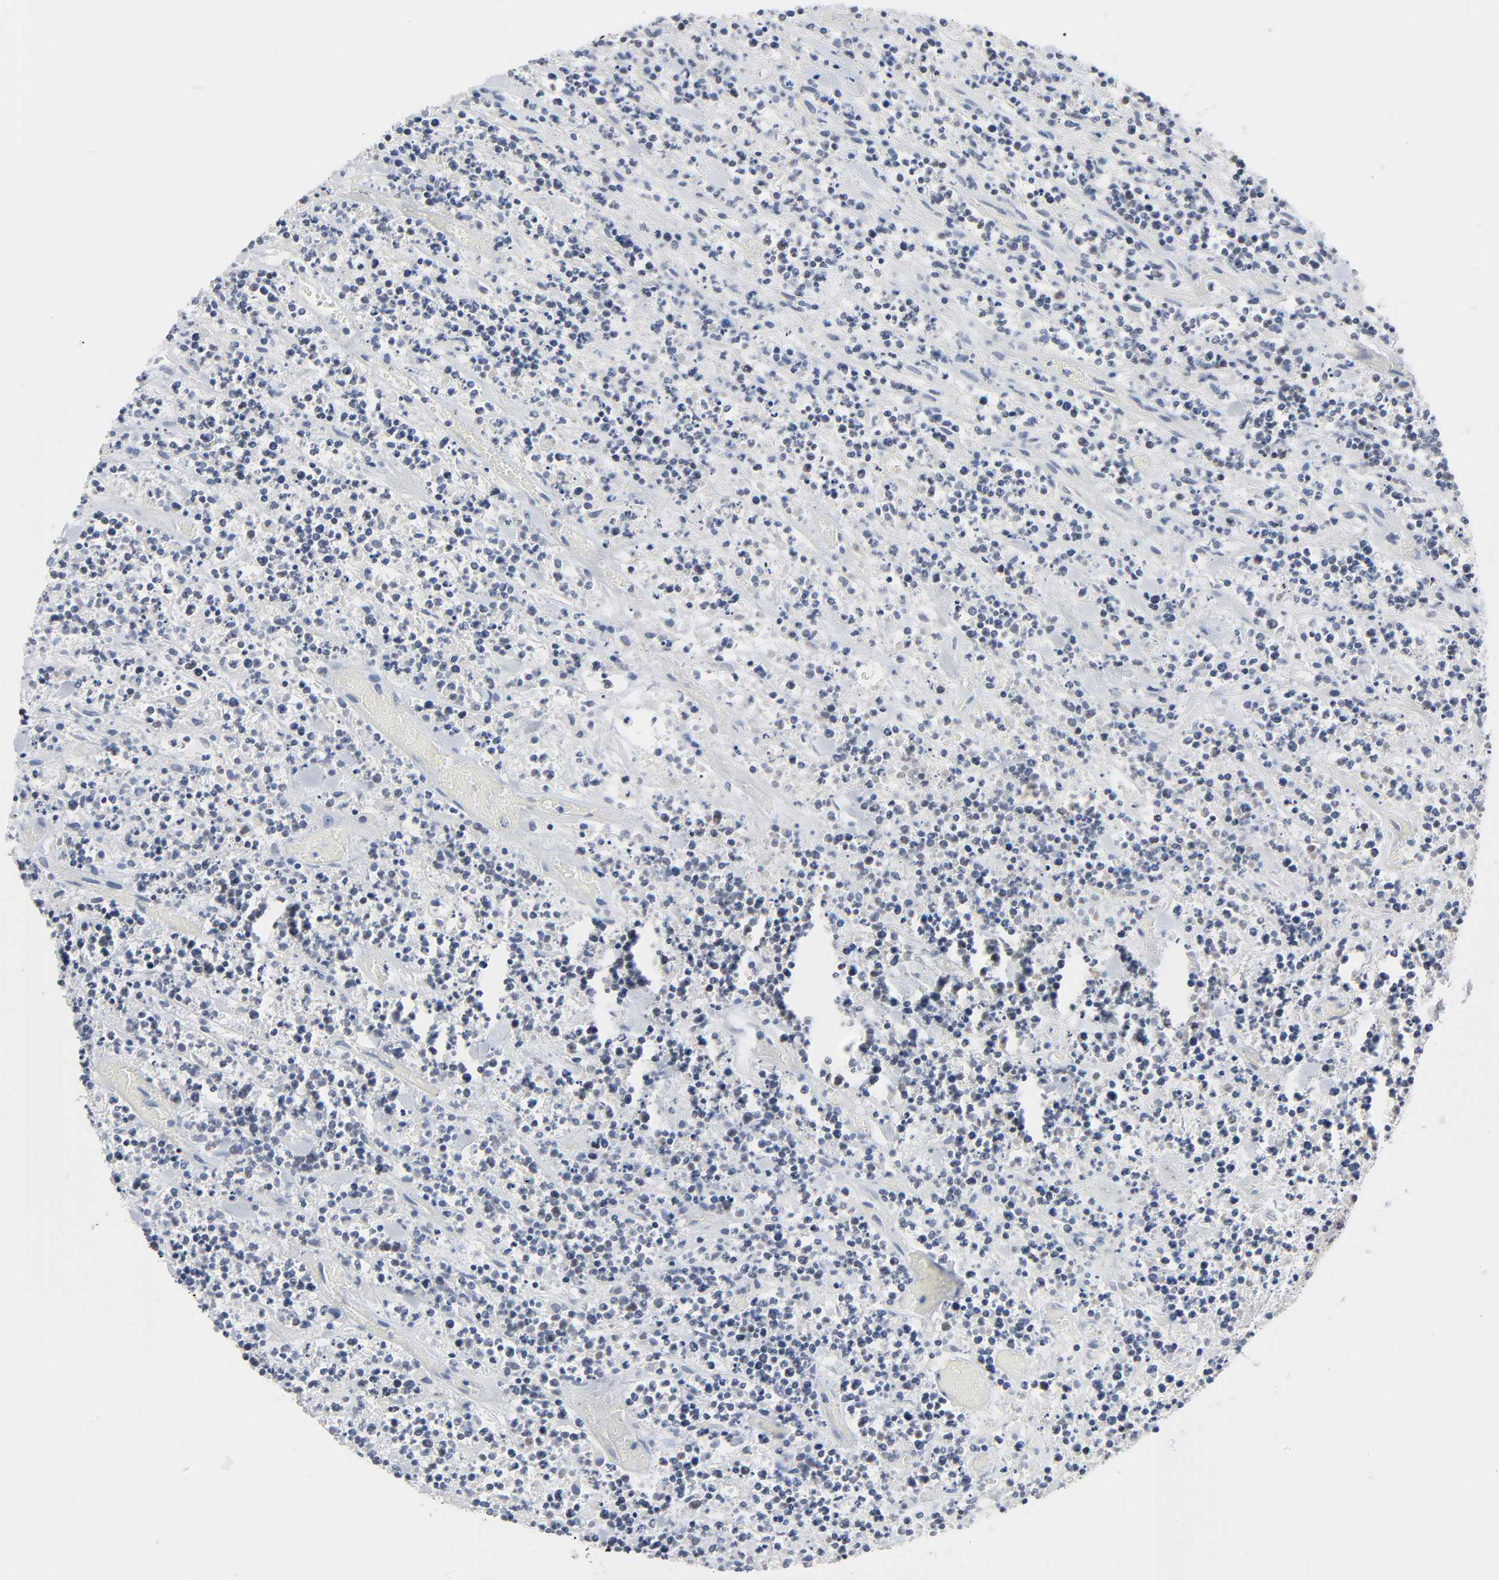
{"staining": {"intensity": "moderate", "quantity": "<25%", "location": "nuclear"}, "tissue": "lymphoma", "cell_type": "Tumor cells", "image_type": "cancer", "snomed": [{"axis": "morphology", "description": "Malignant lymphoma, non-Hodgkin's type, High grade"}, {"axis": "topography", "description": "Soft tissue"}], "caption": "Moderate nuclear protein positivity is appreciated in approximately <25% of tumor cells in lymphoma. (DAB IHC, brown staining for protein, blue staining for nuclei).", "gene": "WEE1", "patient": {"sex": "male", "age": 18}}